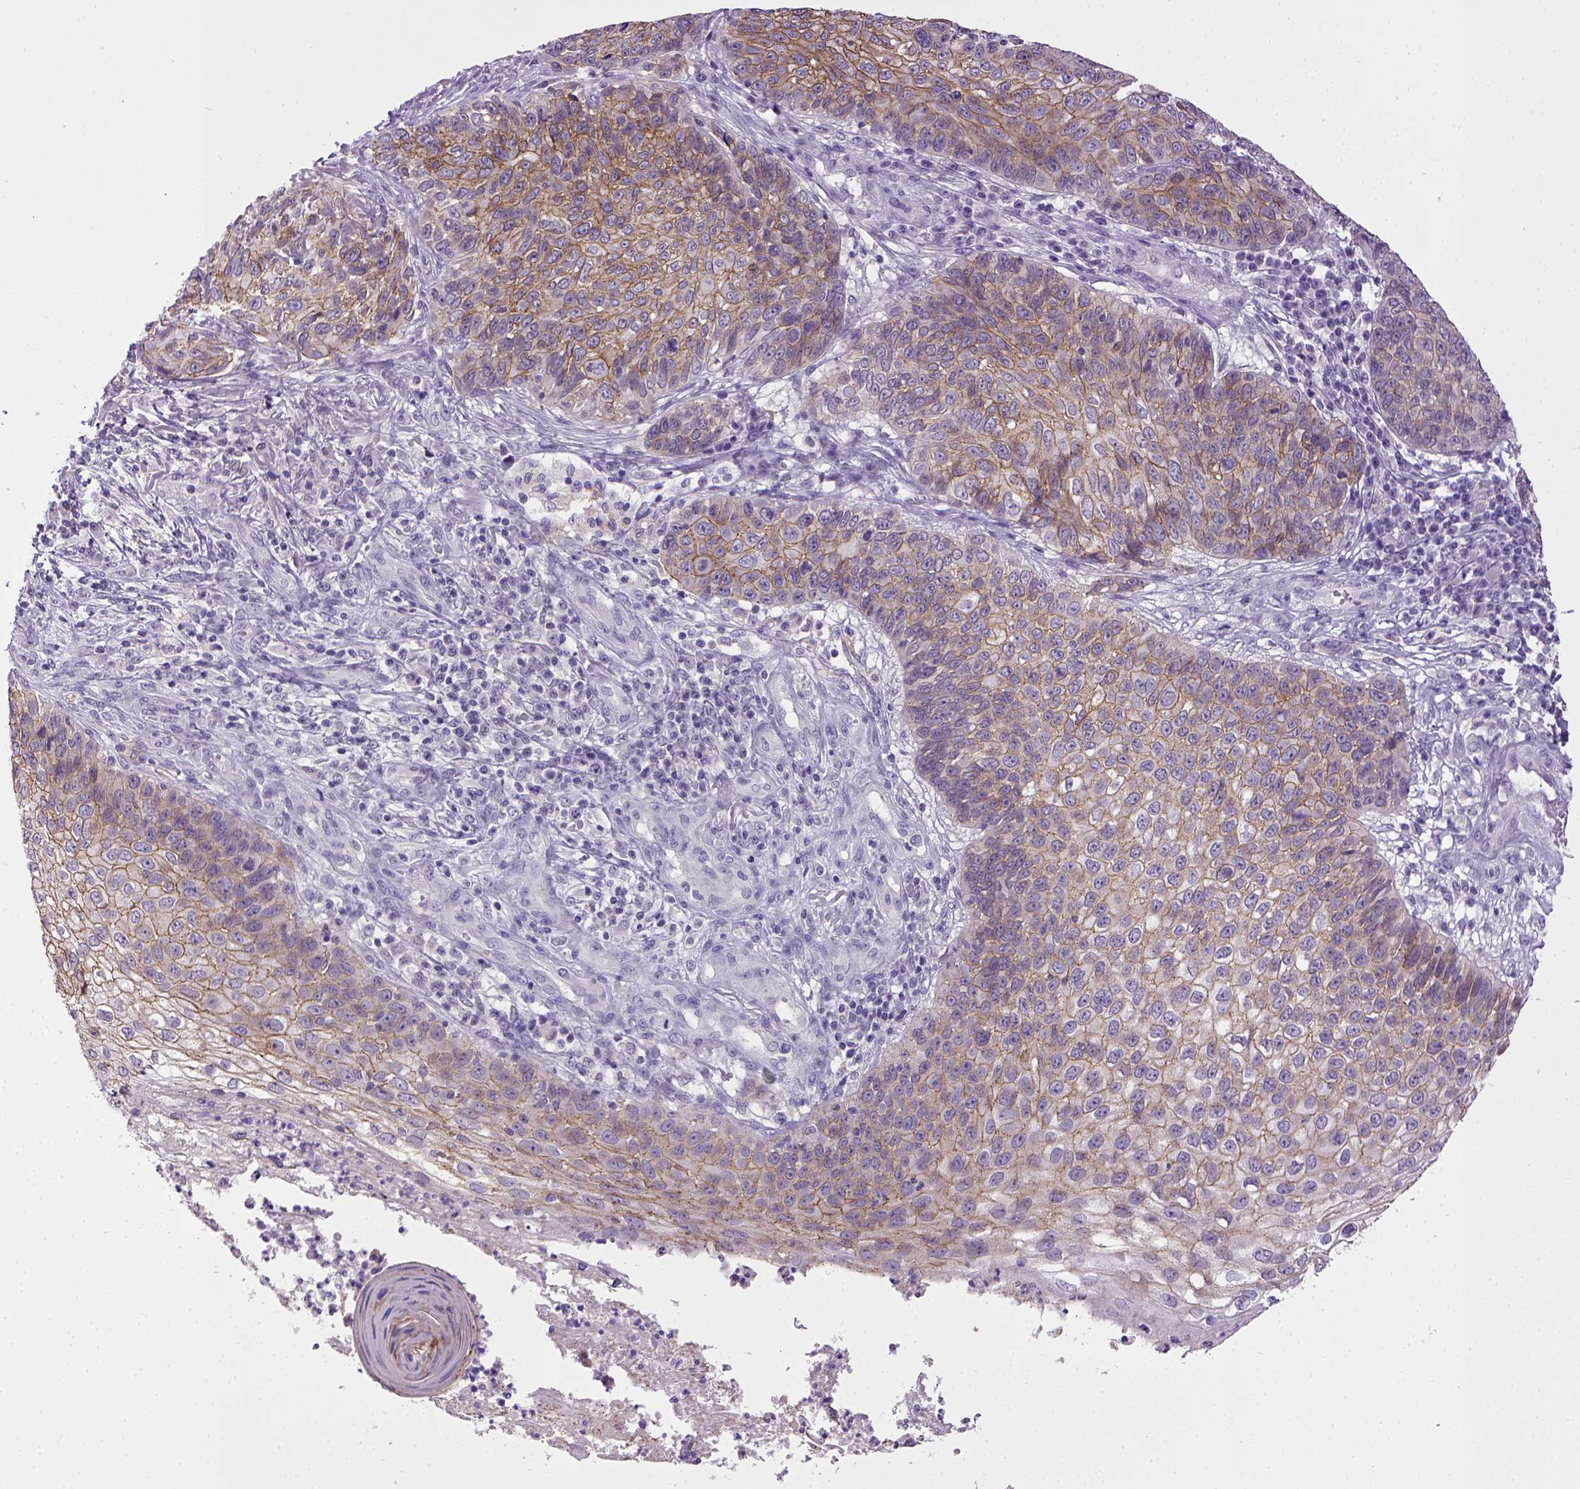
{"staining": {"intensity": "moderate", "quantity": ">75%", "location": "cytoplasmic/membranous"}, "tissue": "skin cancer", "cell_type": "Tumor cells", "image_type": "cancer", "snomed": [{"axis": "morphology", "description": "Squamous cell carcinoma, NOS"}, {"axis": "topography", "description": "Skin"}], "caption": "Protein staining of skin squamous cell carcinoma tissue reveals moderate cytoplasmic/membranous positivity in about >75% of tumor cells.", "gene": "CDH1", "patient": {"sex": "male", "age": 92}}